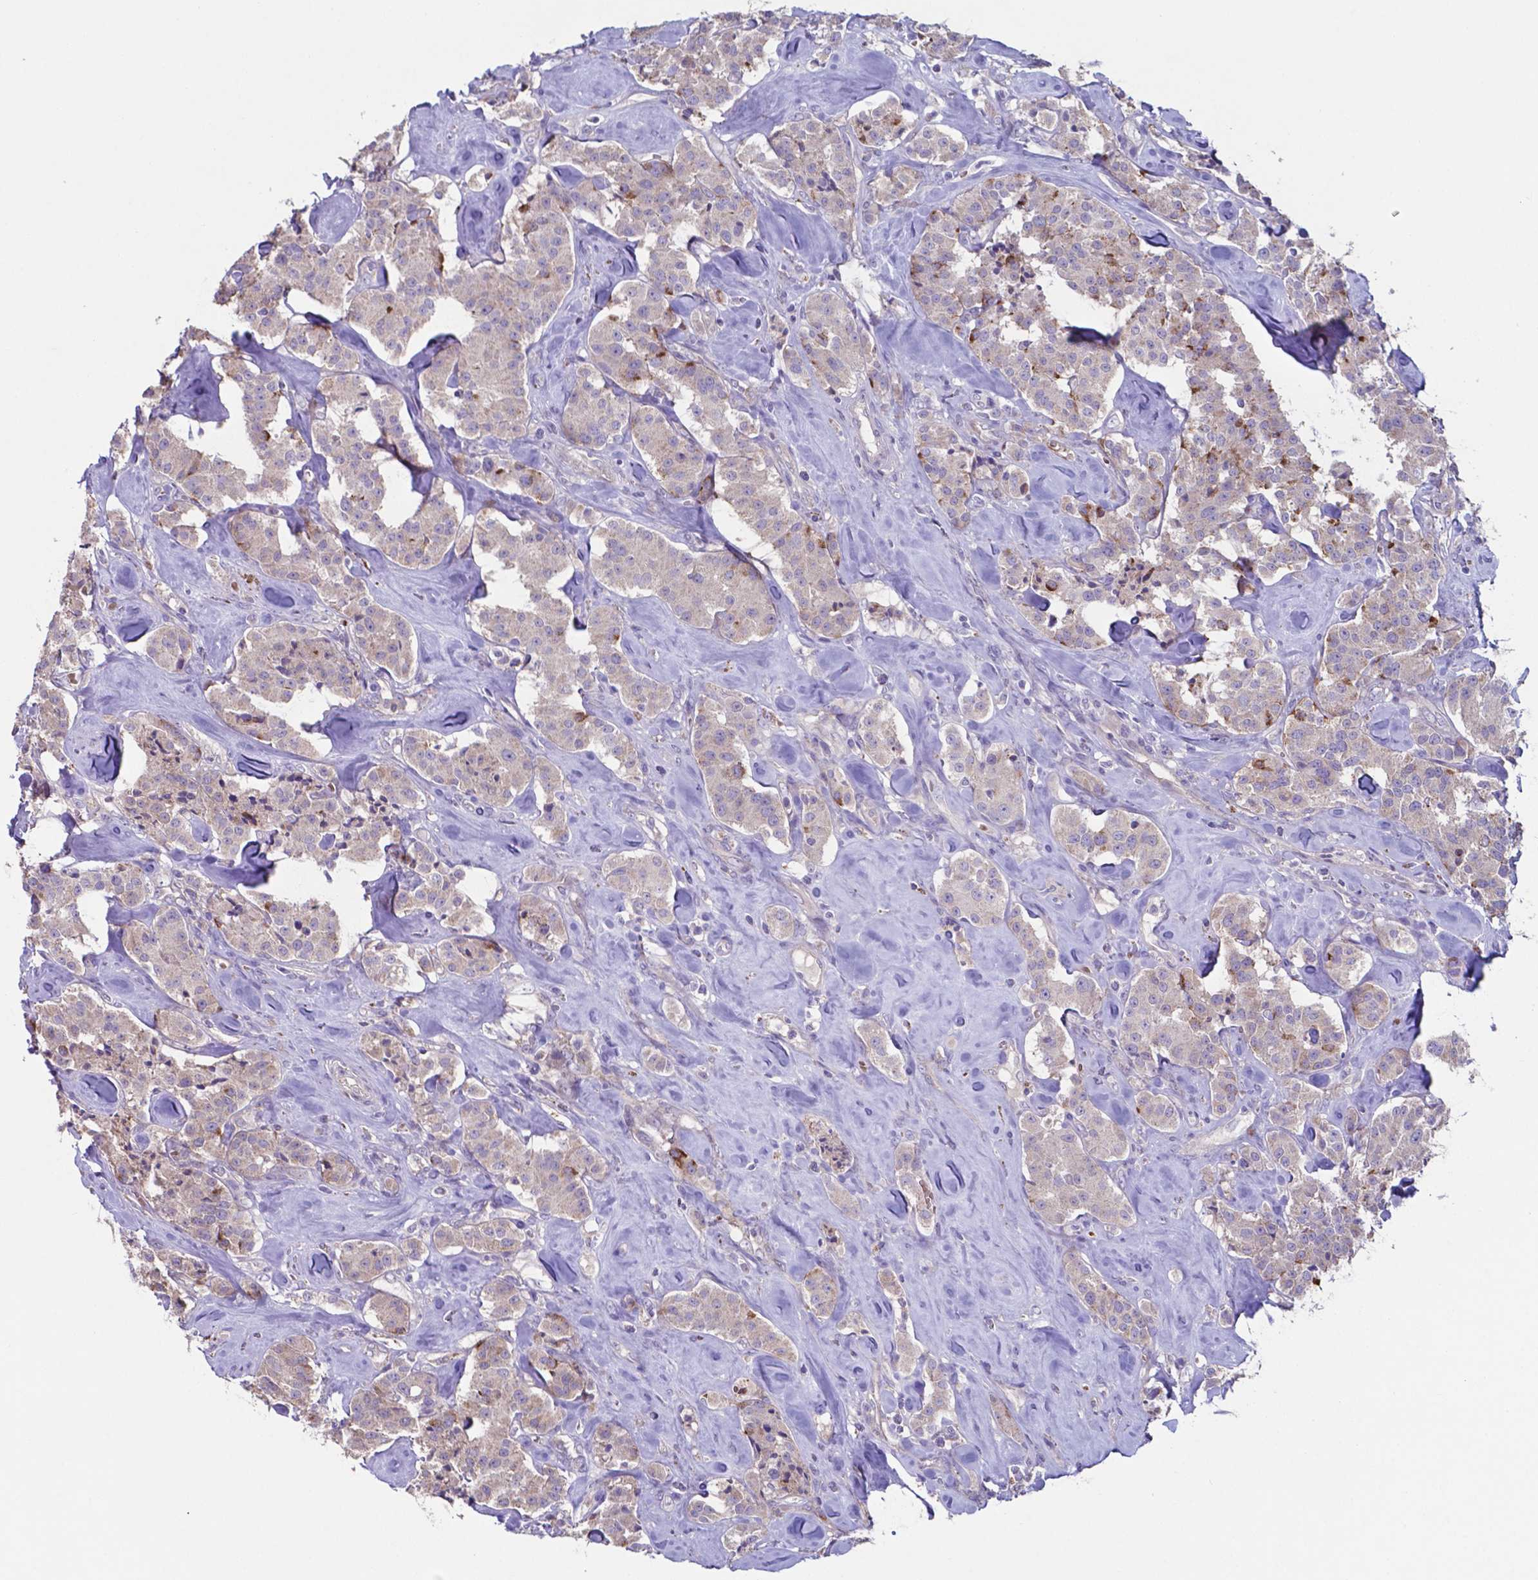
{"staining": {"intensity": "negative", "quantity": "none", "location": "none"}, "tissue": "carcinoid", "cell_type": "Tumor cells", "image_type": "cancer", "snomed": [{"axis": "morphology", "description": "Carcinoid, malignant, NOS"}, {"axis": "topography", "description": "Pancreas"}], "caption": "Micrograph shows no significant protein positivity in tumor cells of carcinoid.", "gene": "TYRO3", "patient": {"sex": "male", "age": 41}}